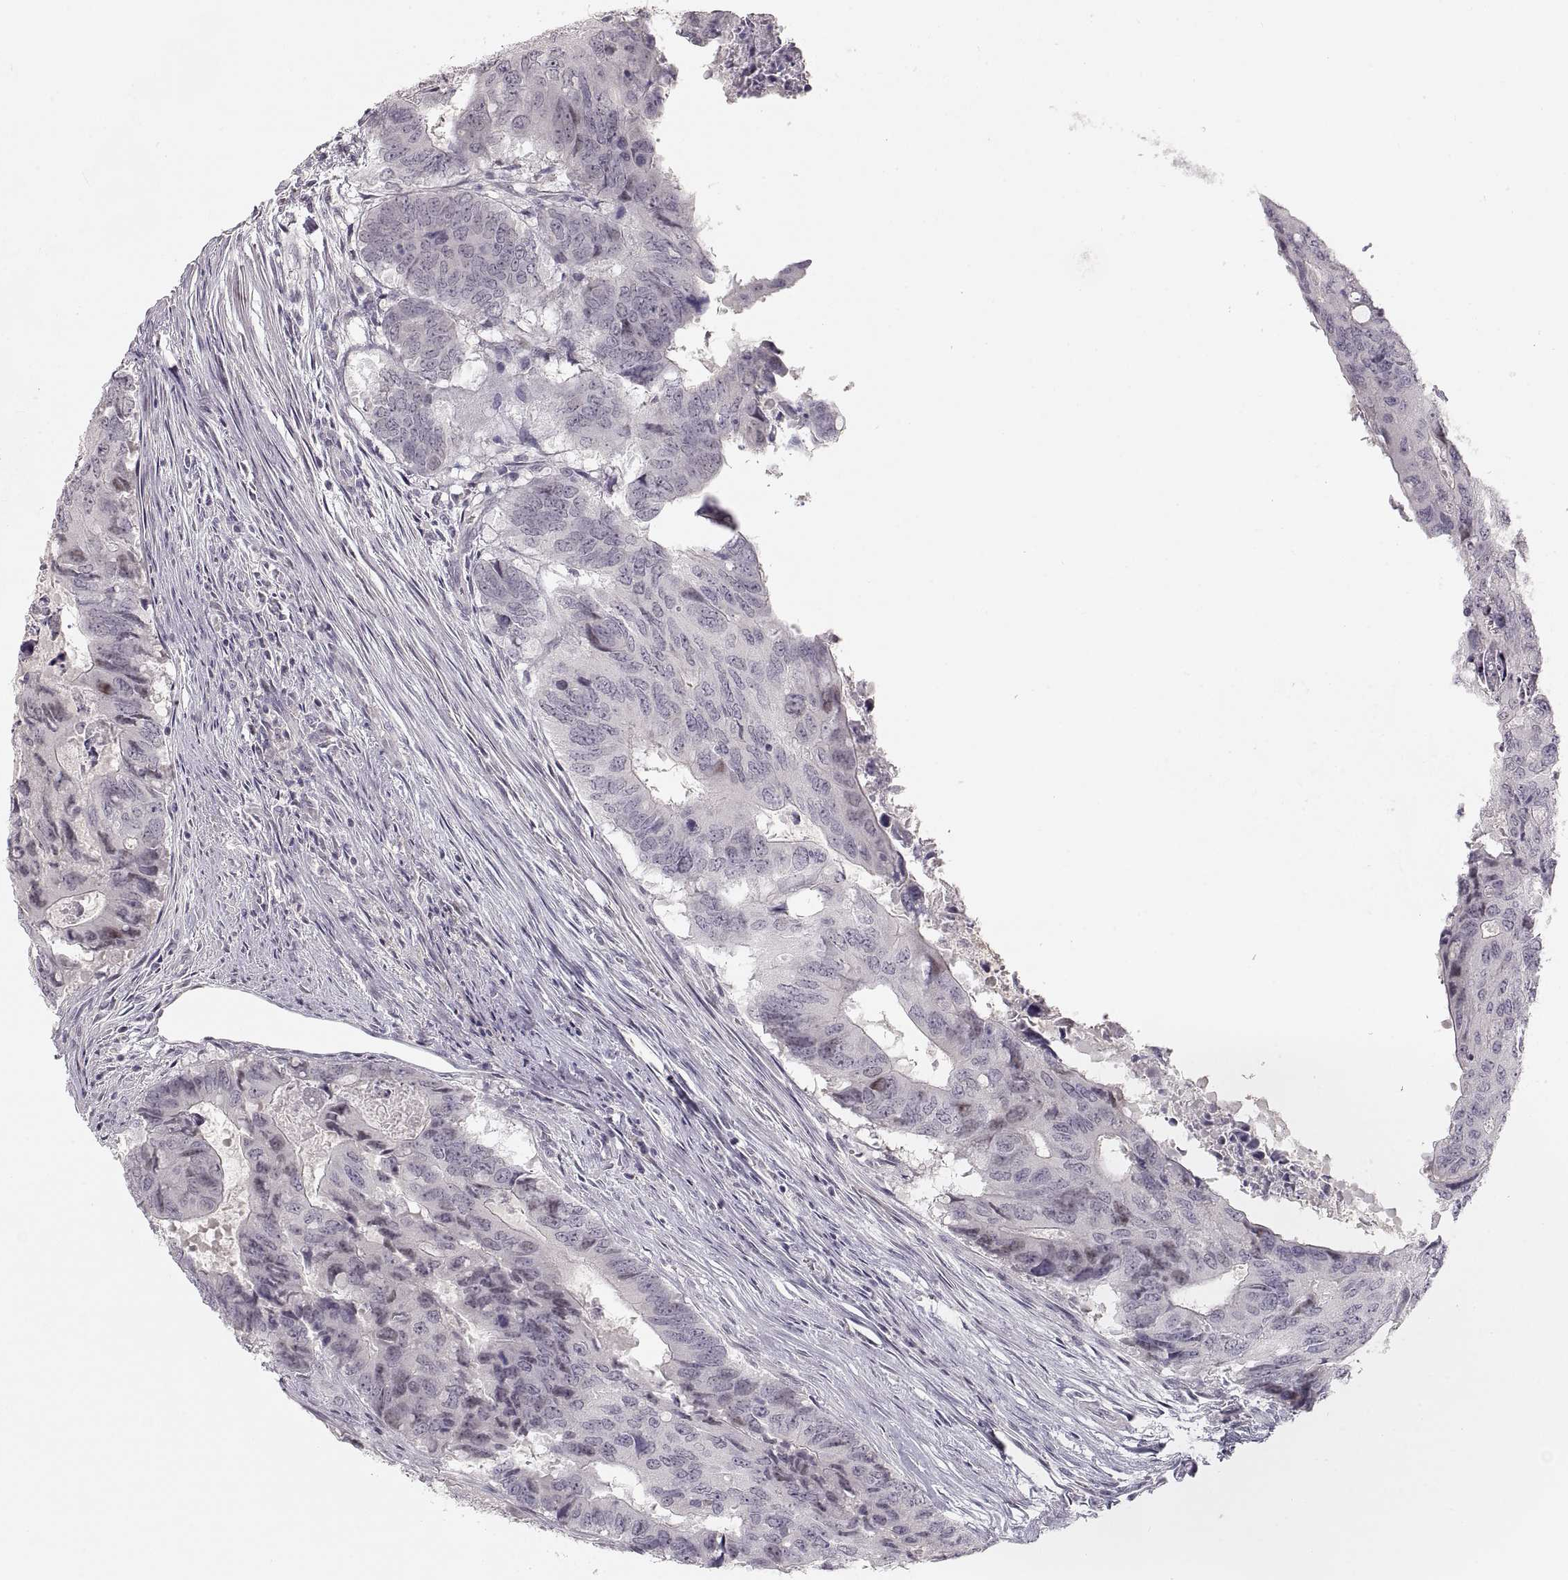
{"staining": {"intensity": "negative", "quantity": "none", "location": "none"}, "tissue": "colorectal cancer", "cell_type": "Tumor cells", "image_type": "cancer", "snomed": [{"axis": "morphology", "description": "Adenocarcinoma, NOS"}, {"axis": "topography", "description": "Colon"}], "caption": "A histopathology image of human adenocarcinoma (colorectal) is negative for staining in tumor cells.", "gene": "PCSK2", "patient": {"sex": "male", "age": 79}}